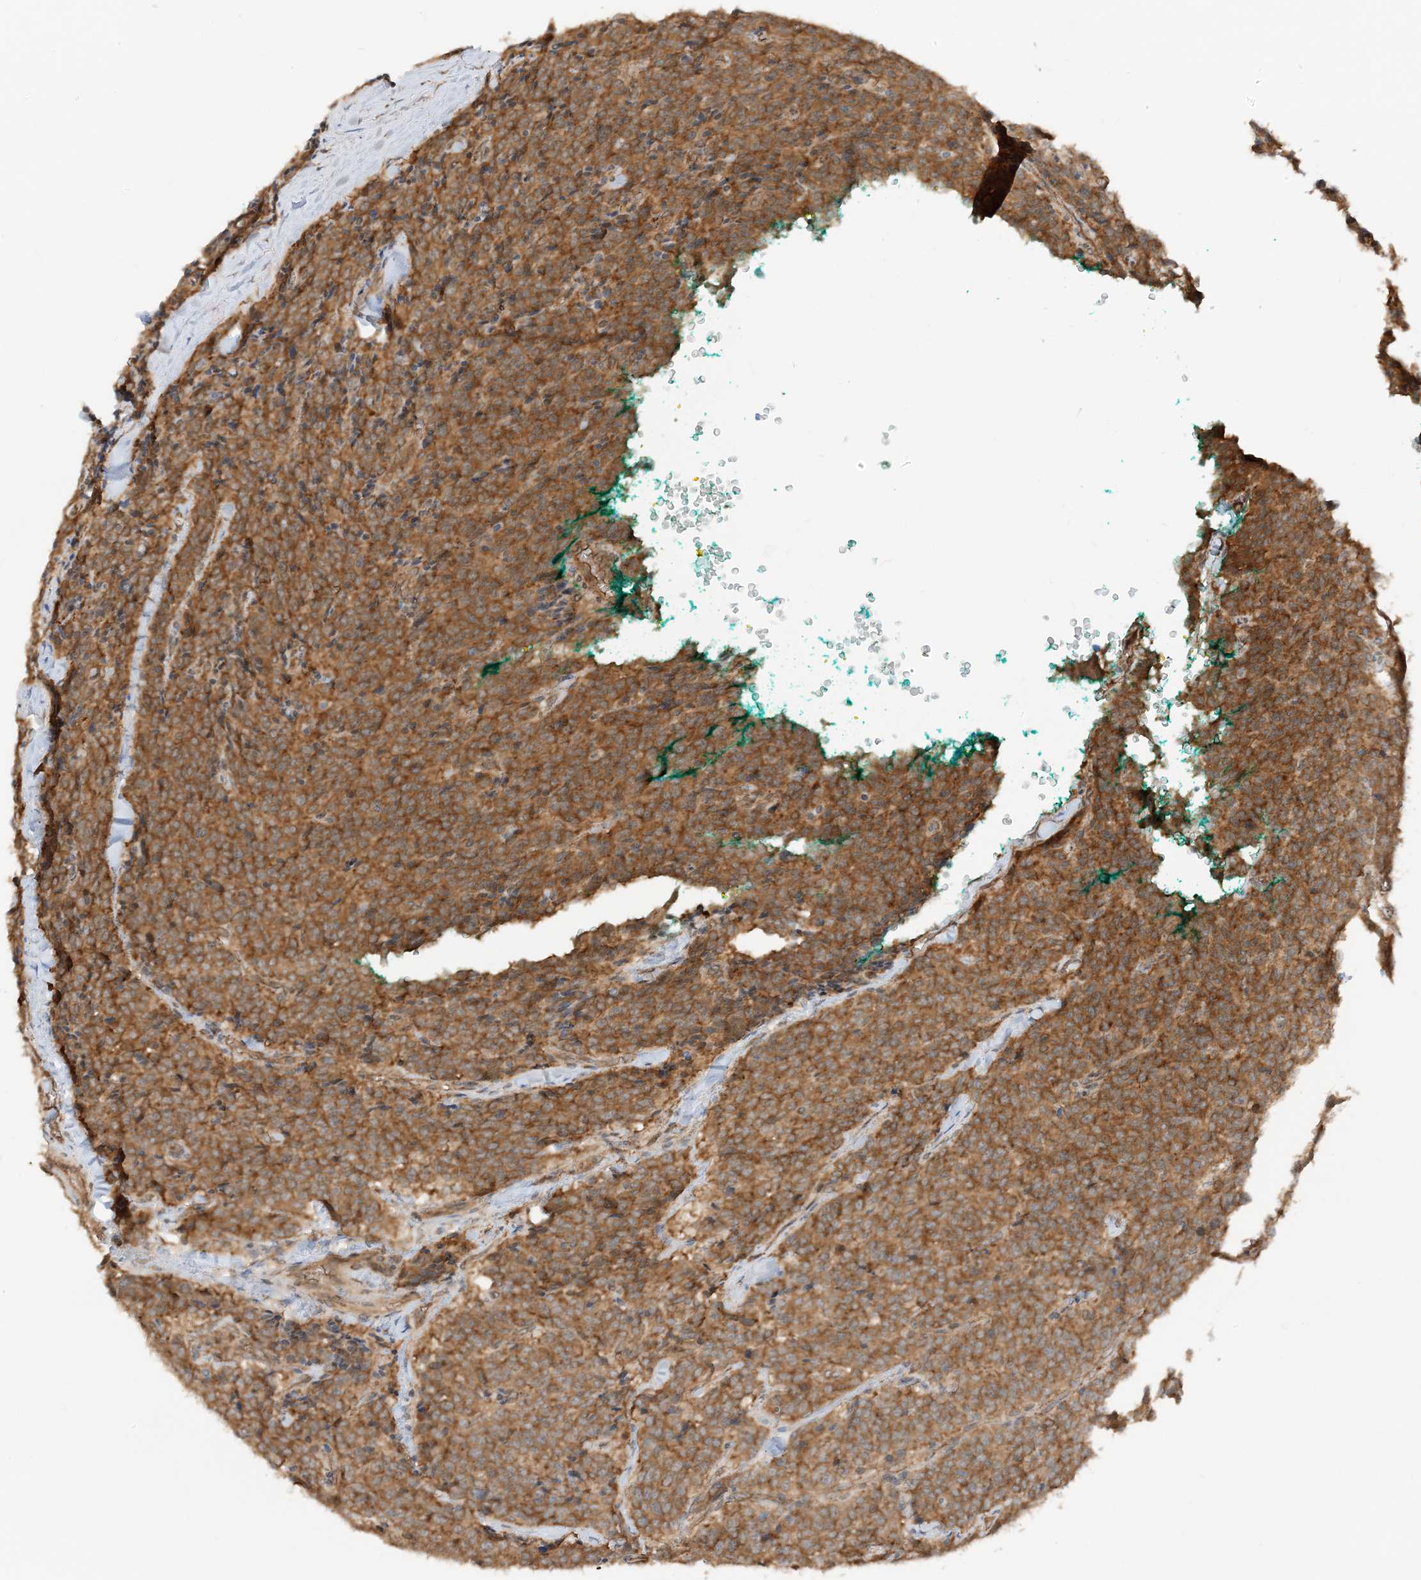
{"staining": {"intensity": "moderate", "quantity": ">75%", "location": "cytoplasmic/membranous"}, "tissue": "carcinoid", "cell_type": "Tumor cells", "image_type": "cancer", "snomed": [{"axis": "morphology", "description": "Carcinoid, malignant, NOS"}, {"axis": "topography", "description": "Lung"}], "caption": "Carcinoid was stained to show a protein in brown. There is medium levels of moderate cytoplasmic/membranous staining in approximately >75% of tumor cells.", "gene": "UBAP2L", "patient": {"sex": "female", "age": 46}}